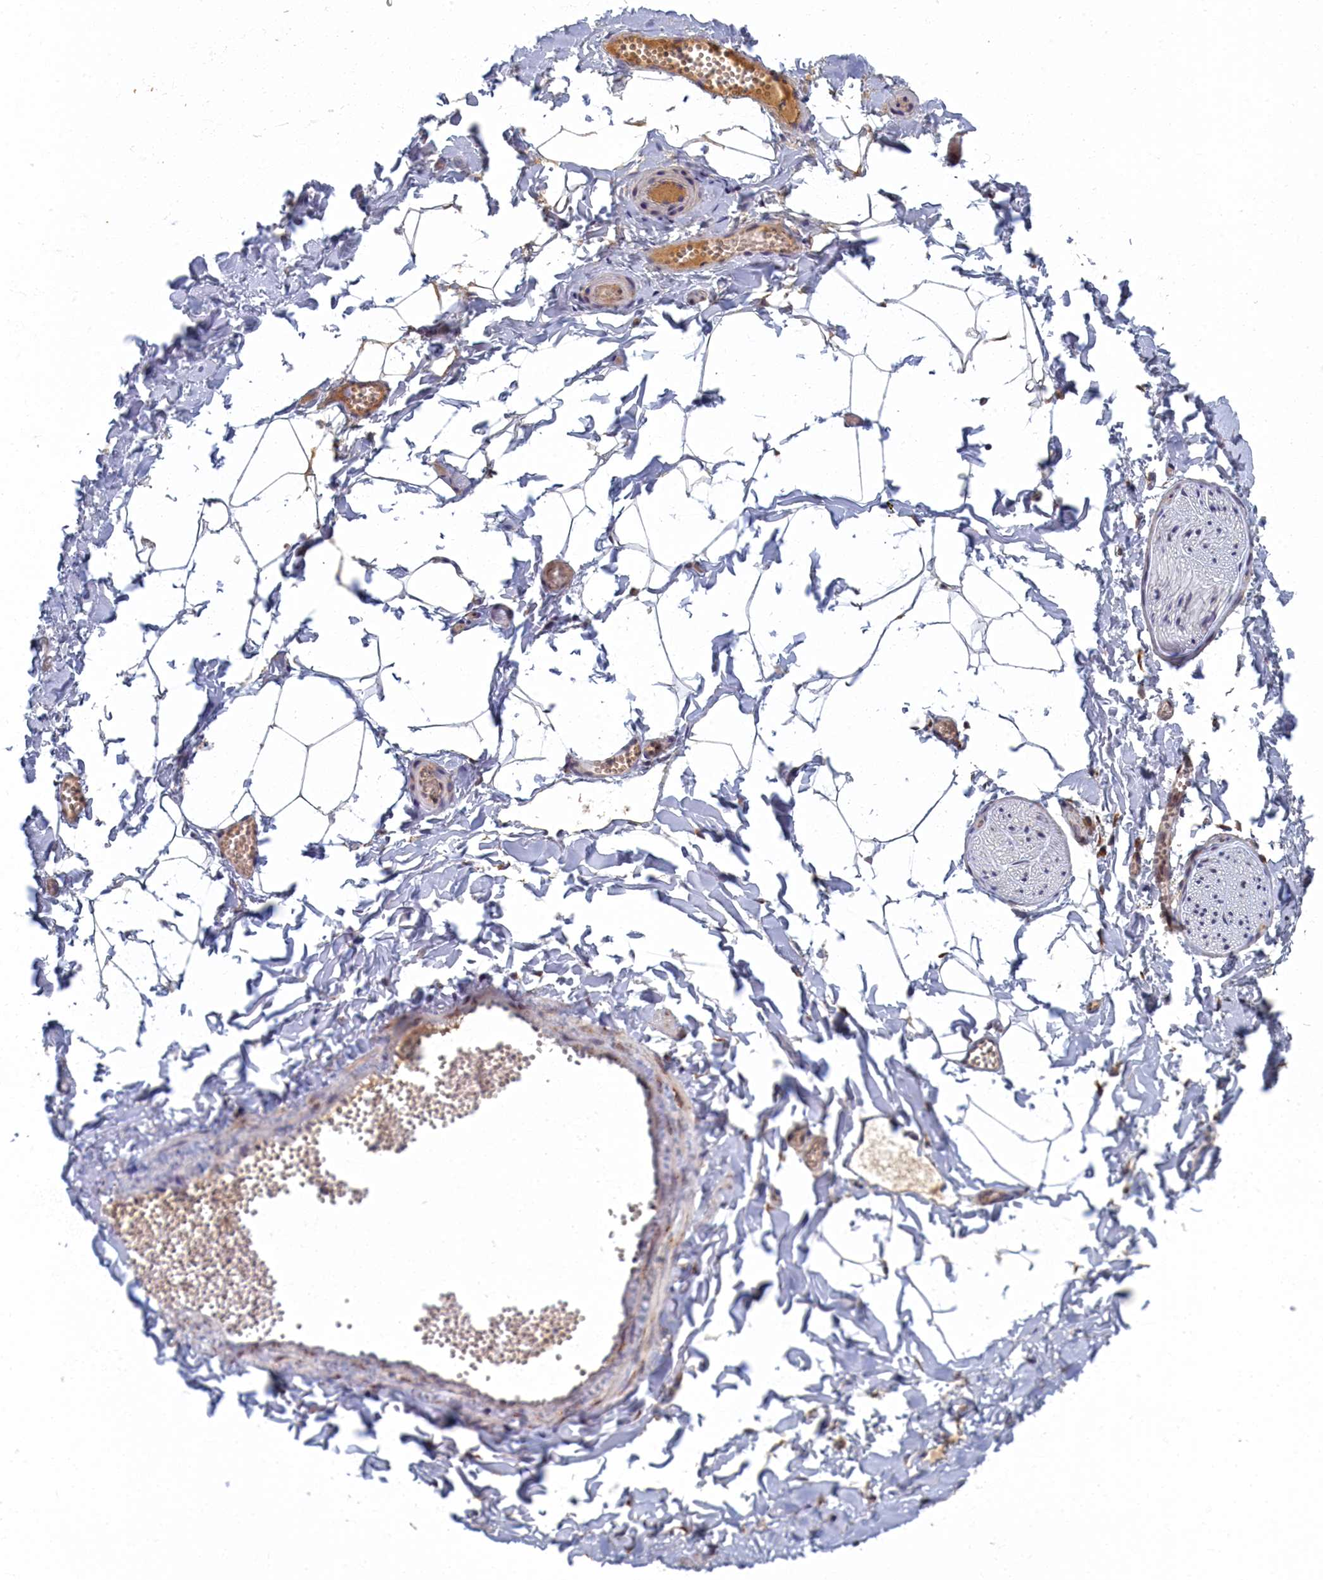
{"staining": {"intensity": "negative", "quantity": "none", "location": "none"}, "tissue": "adipose tissue", "cell_type": "Adipocytes", "image_type": "normal", "snomed": [{"axis": "morphology", "description": "Normal tissue, NOS"}, {"axis": "topography", "description": "Gallbladder"}, {"axis": "topography", "description": "Peripheral nerve tissue"}], "caption": "IHC photomicrograph of unremarkable human adipose tissue stained for a protein (brown), which shows no positivity in adipocytes. The staining is performed using DAB brown chromogen with nuclei counter-stained in using hematoxylin.", "gene": "DNAJC17", "patient": {"sex": "male", "age": 38}}